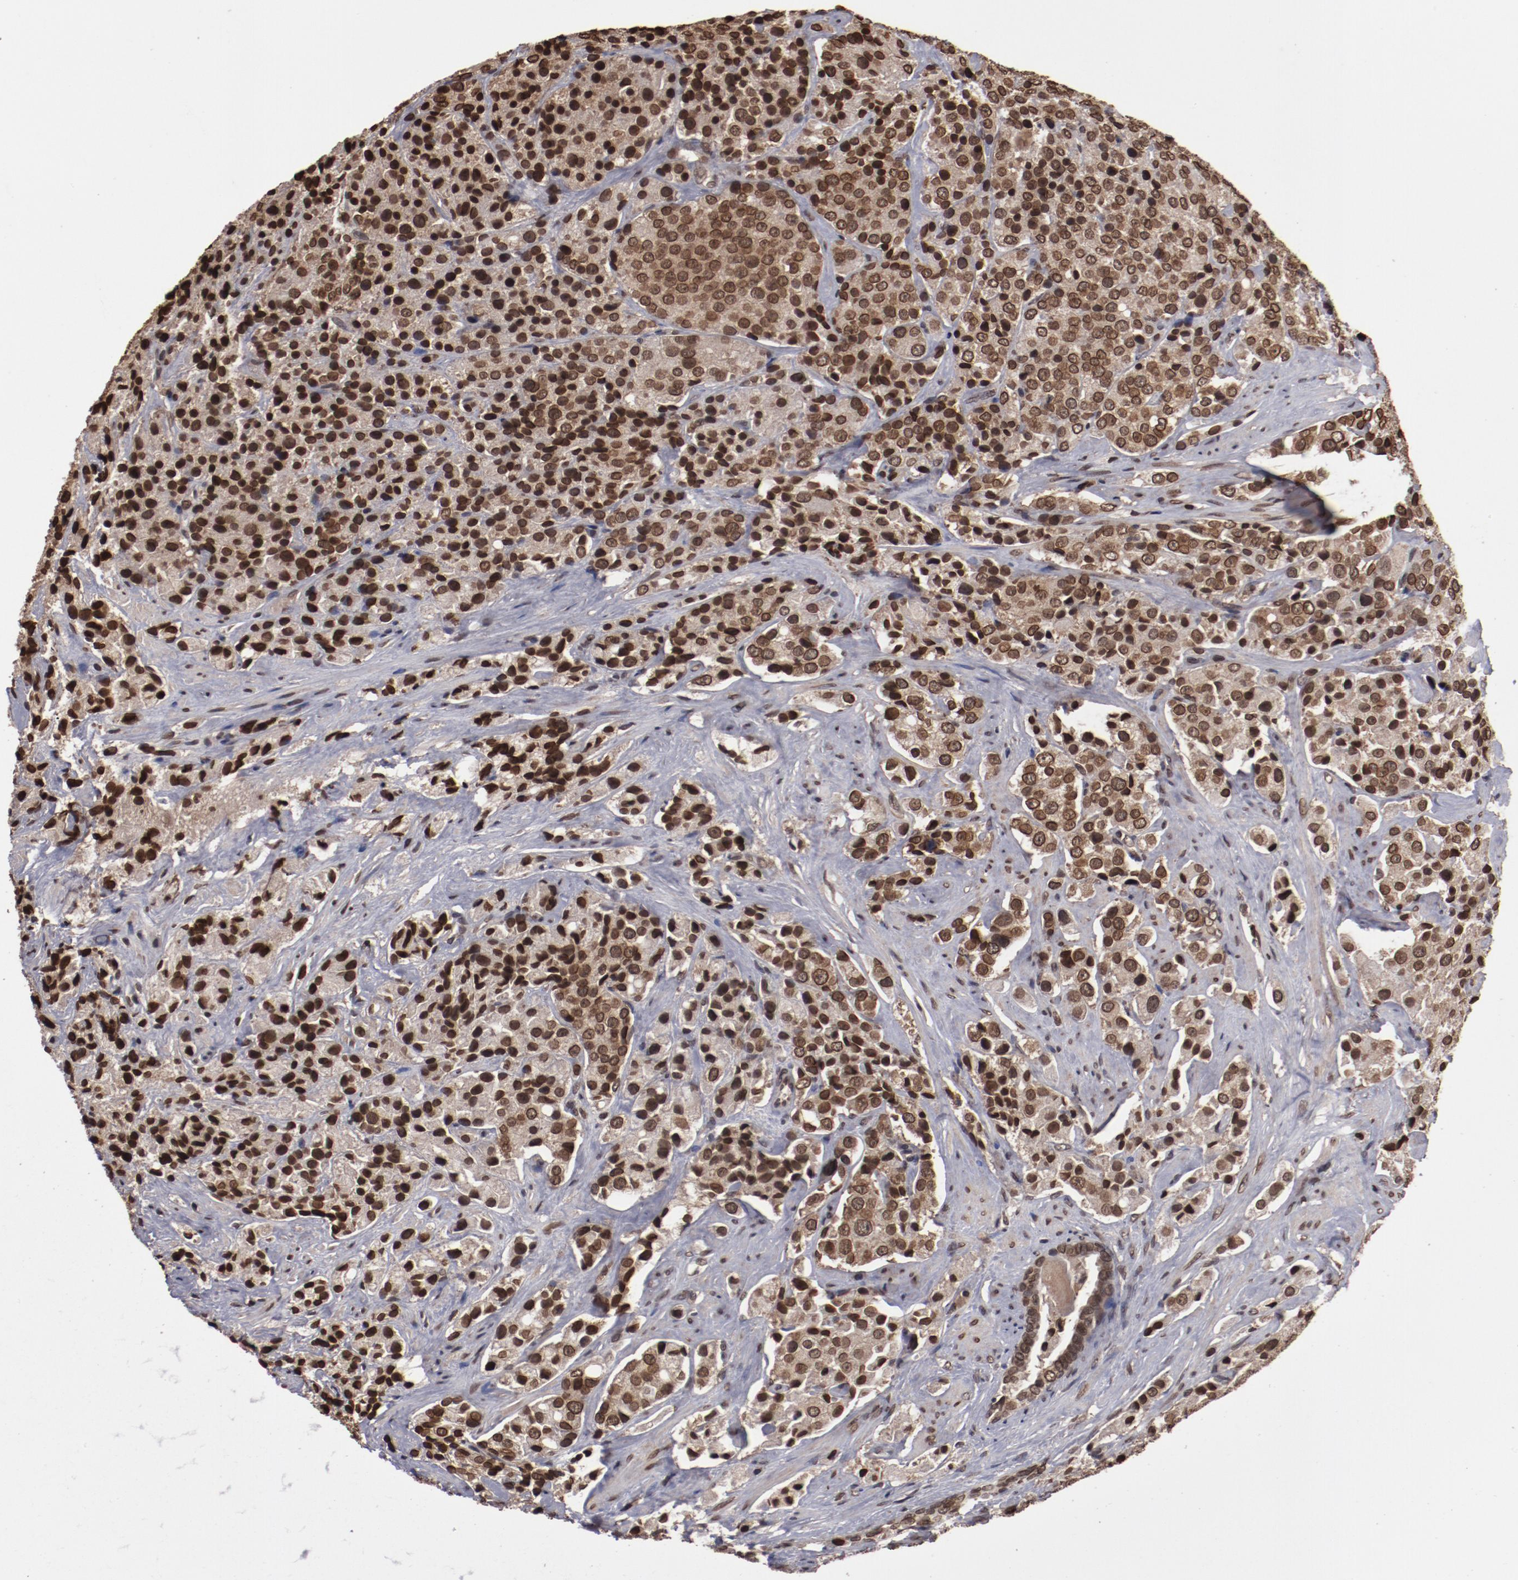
{"staining": {"intensity": "strong", "quantity": ">75%", "location": "nuclear"}, "tissue": "prostate cancer", "cell_type": "Tumor cells", "image_type": "cancer", "snomed": [{"axis": "morphology", "description": "Adenocarcinoma, Medium grade"}, {"axis": "topography", "description": "Prostate"}], "caption": "Prostate adenocarcinoma (medium-grade) stained for a protein displays strong nuclear positivity in tumor cells.", "gene": "AKT1", "patient": {"sex": "male", "age": 70}}